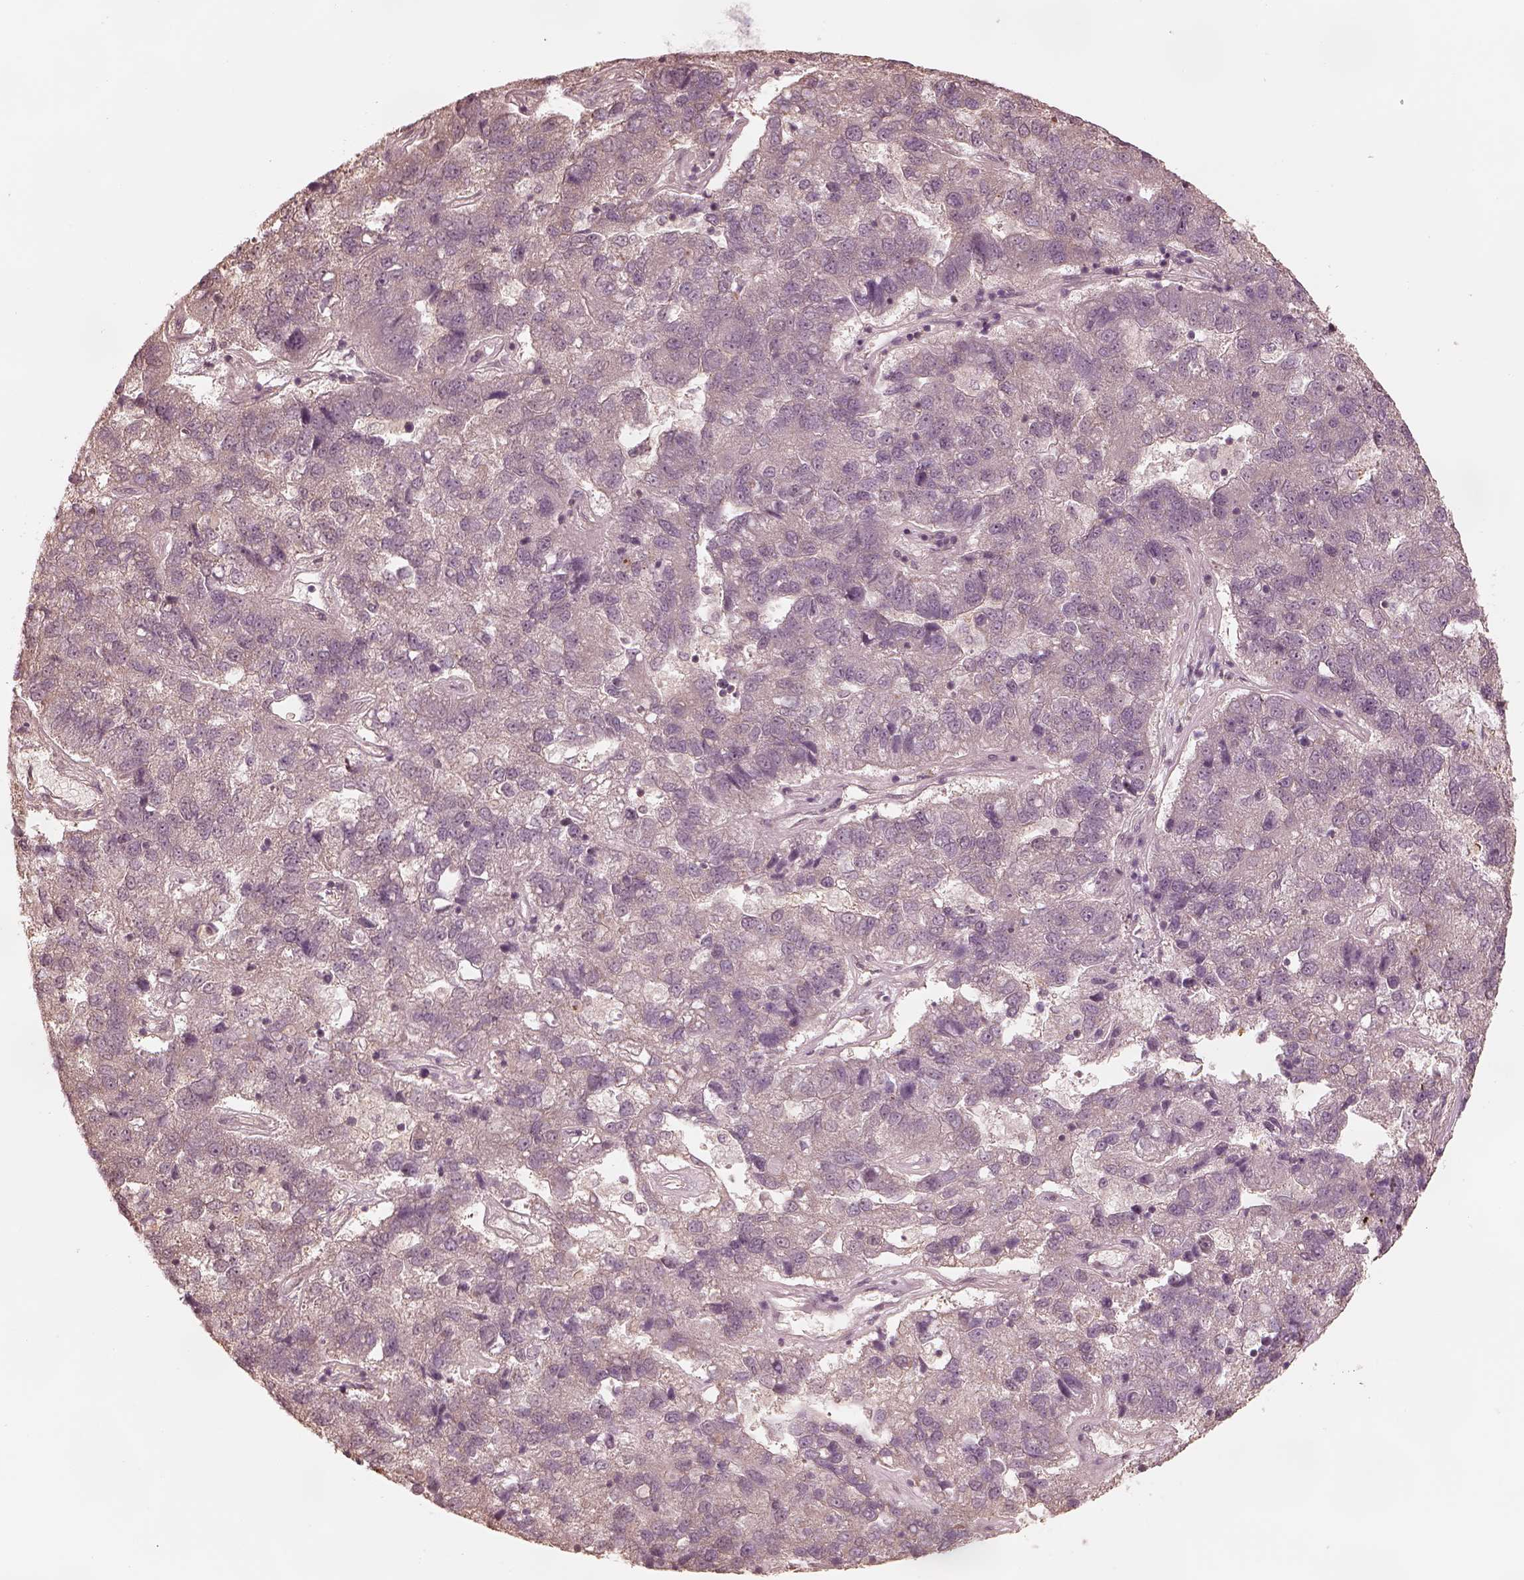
{"staining": {"intensity": "negative", "quantity": "none", "location": "none"}, "tissue": "pancreatic cancer", "cell_type": "Tumor cells", "image_type": "cancer", "snomed": [{"axis": "morphology", "description": "Adenocarcinoma, NOS"}, {"axis": "topography", "description": "Pancreas"}], "caption": "An immunohistochemistry photomicrograph of pancreatic adenocarcinoma is shown. There is no staining in tumor cells of pancreatic adenocarcinoma.", "gene": "KIF5C", "patient": {"sex": "female", "age": 61}}